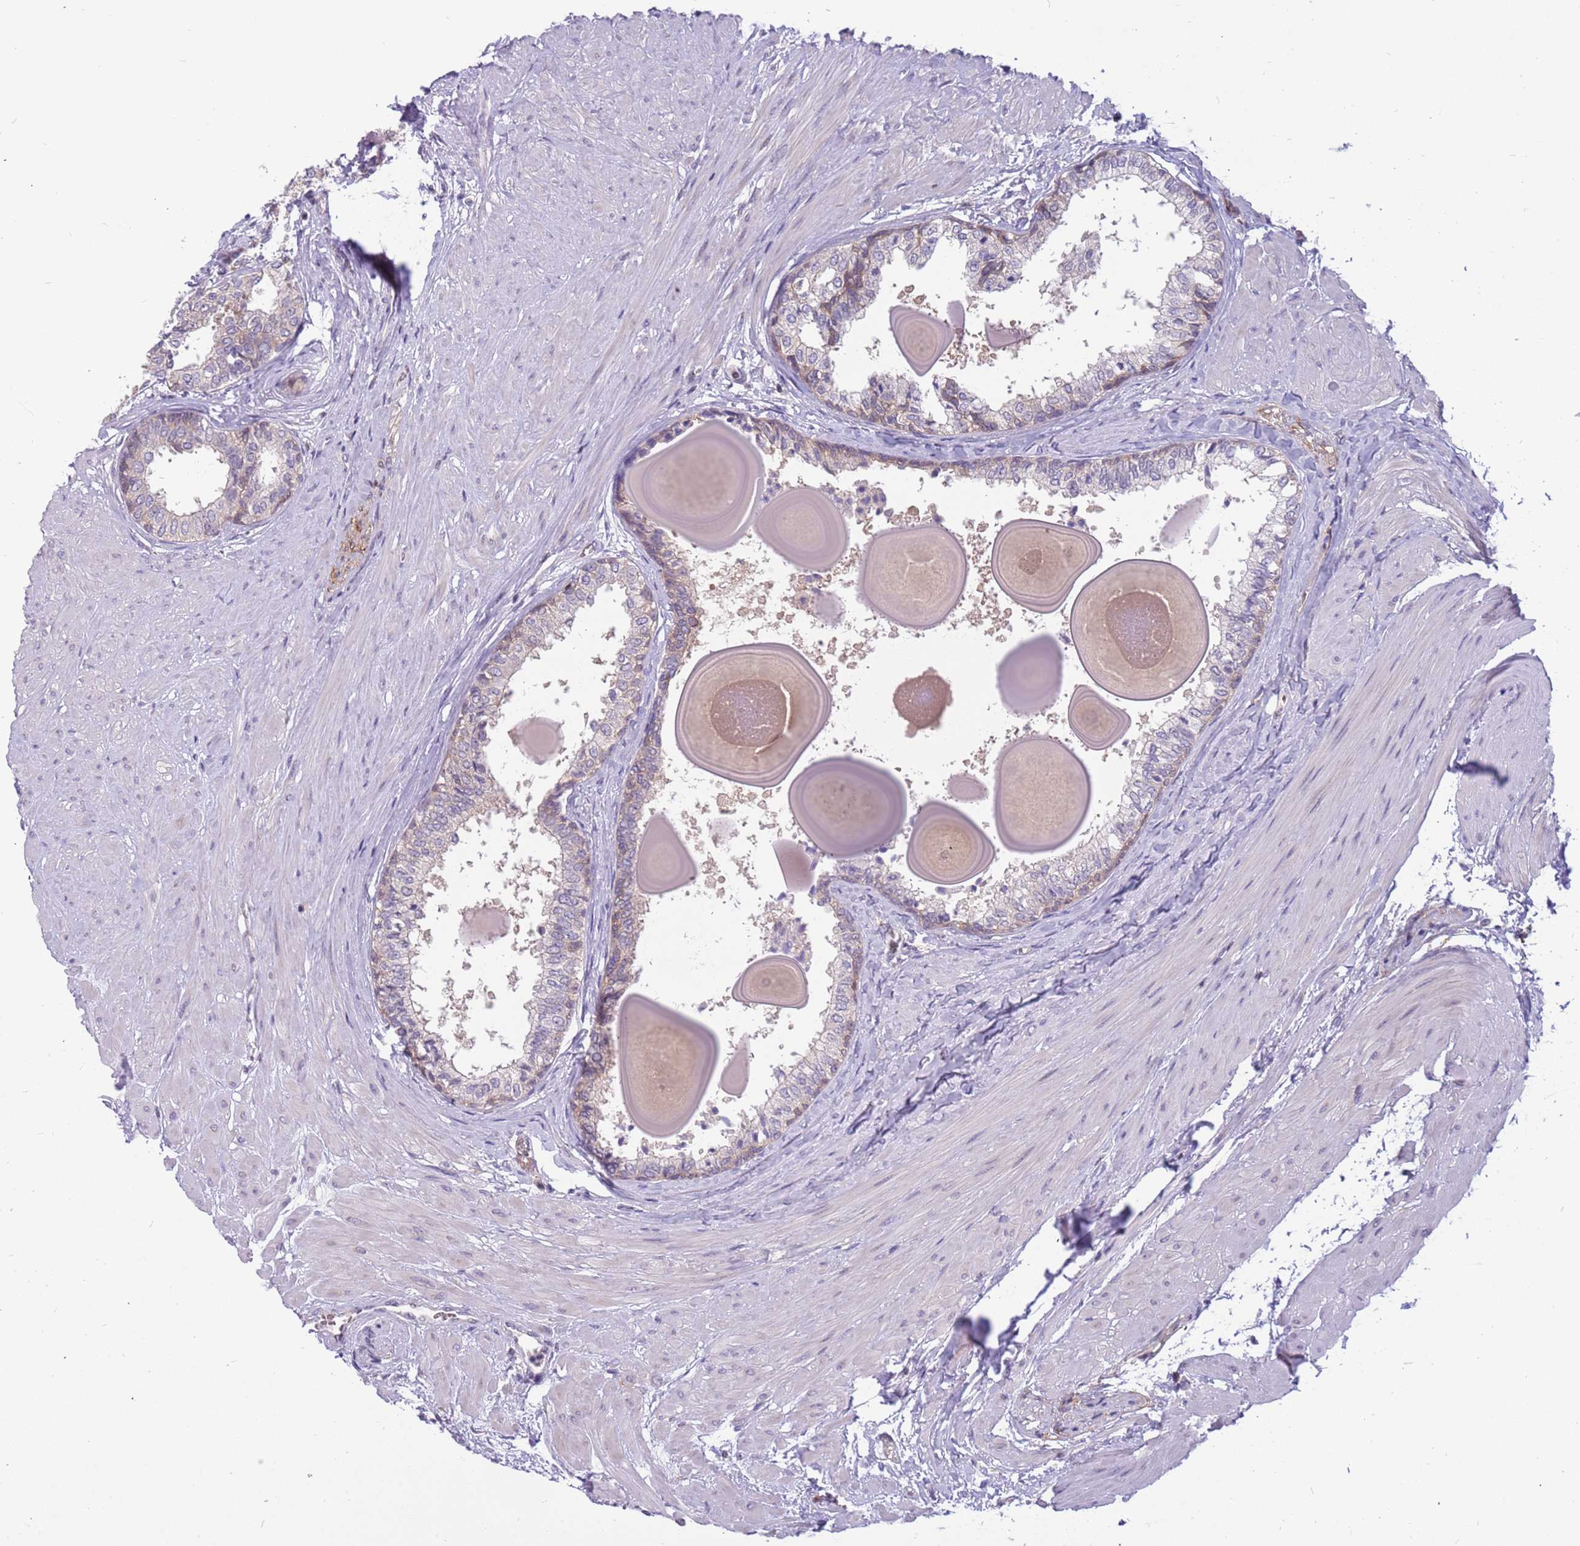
{"staining": {"intensity": "negative", "quantity": "none", "location": "none"}, "tissue": "prostate", "cell_type": "Glandular cells", "image_type": "normal", "snomed": [{"axis": "morphology", "description": "Normal tissue, NOS"}, {"axis": "topography", "description": "Prostate"}], "caption": "This photomicrograph is of benign prostate stained with immunohistochemistry (IHC) to label a protein in brown with the nuclei are counter-stained blue. There is no positivity in glandular cells. The staining was performed using DAB (3,3'-diaminobenzidine) to visualize the protein expression in brown, while the nuclei were stained in blue with hematoxylin (Magnification: 20x).", "gene": "ARHGEF35", "patient": {"sex": "male", "age": 48}}